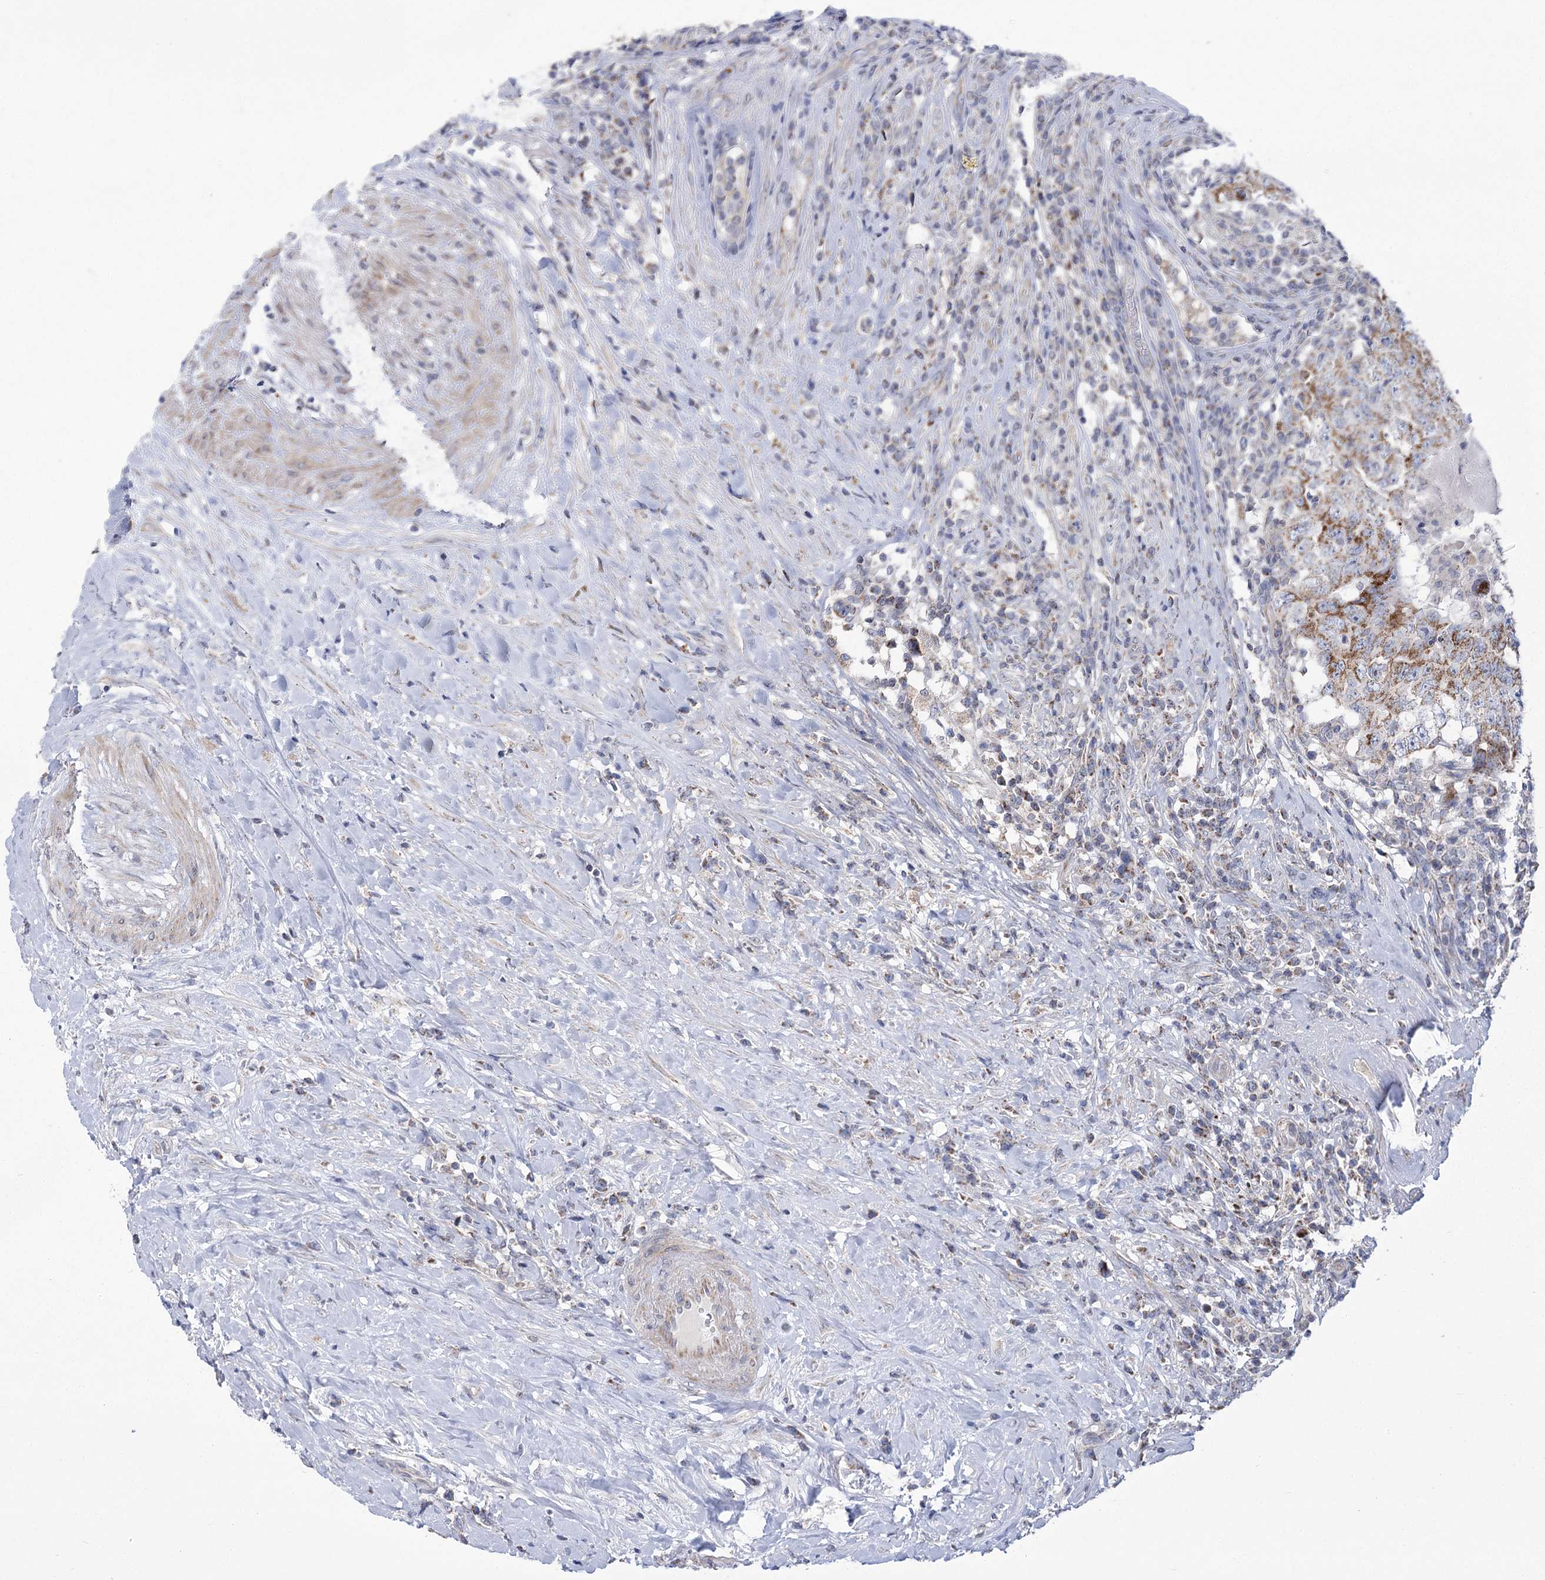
{"staining": {"intensity": "moderate", "quantity": ">75%", "location": "cytoplasmic/membranous"}, "tissue": "testis cancer", "cell_type": "Tumor cells", "image_type": "cancer", "snomed": [{"axis": "morphology", "description": "Carcinoma, Embryonal, NOS"}, {"axis": "topography", "description": "Testis"}], "caption": "Testis cancer stained for a protein shows moderate cytoplasmic/membranous positivity in tumor cells.", "gene": "PDHB", "patient": {"sex": "male", "age": 26}}